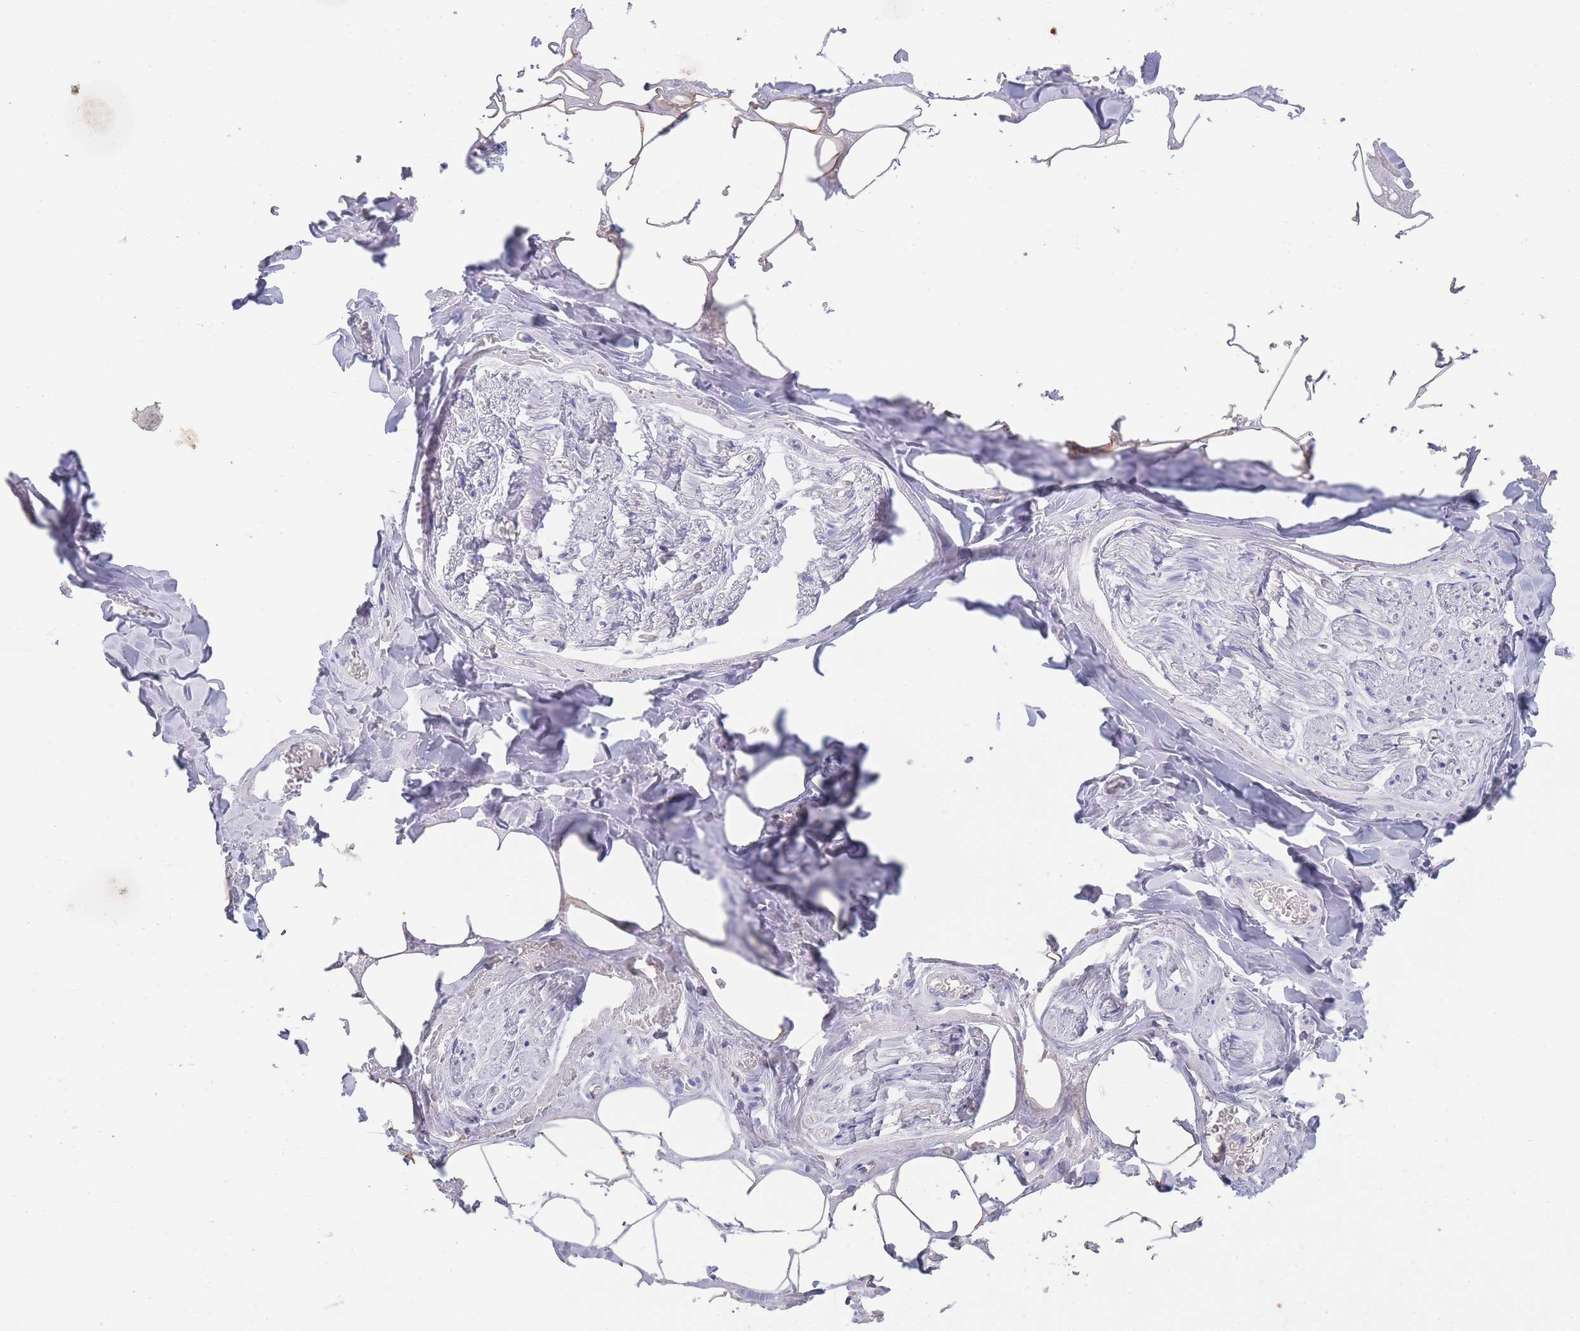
{"staining": {"intensity": "negative", "quantity": "none", "location": "none"}, "tissue": "adipose tissue", "cell_type": "Adipocytes", "image_type": "normal", "snomed": [{"axis": "morphology", "description": "Normal tissue, NOS"}, {"axis": "topography", "description": "Salivary gland"}, {"axis": "topography", "description": "Peripheral nerve tissue"}], "caption": "This is a photomicrograph of immunohistochemistry (IHC) staining of benign adipose tissue, which shows no expression in adipocytes. (DAB IHC with hematoxylin counter stain).", "gene": "LRRC37A2", "patient": {"sex": "male", "age": 38}}